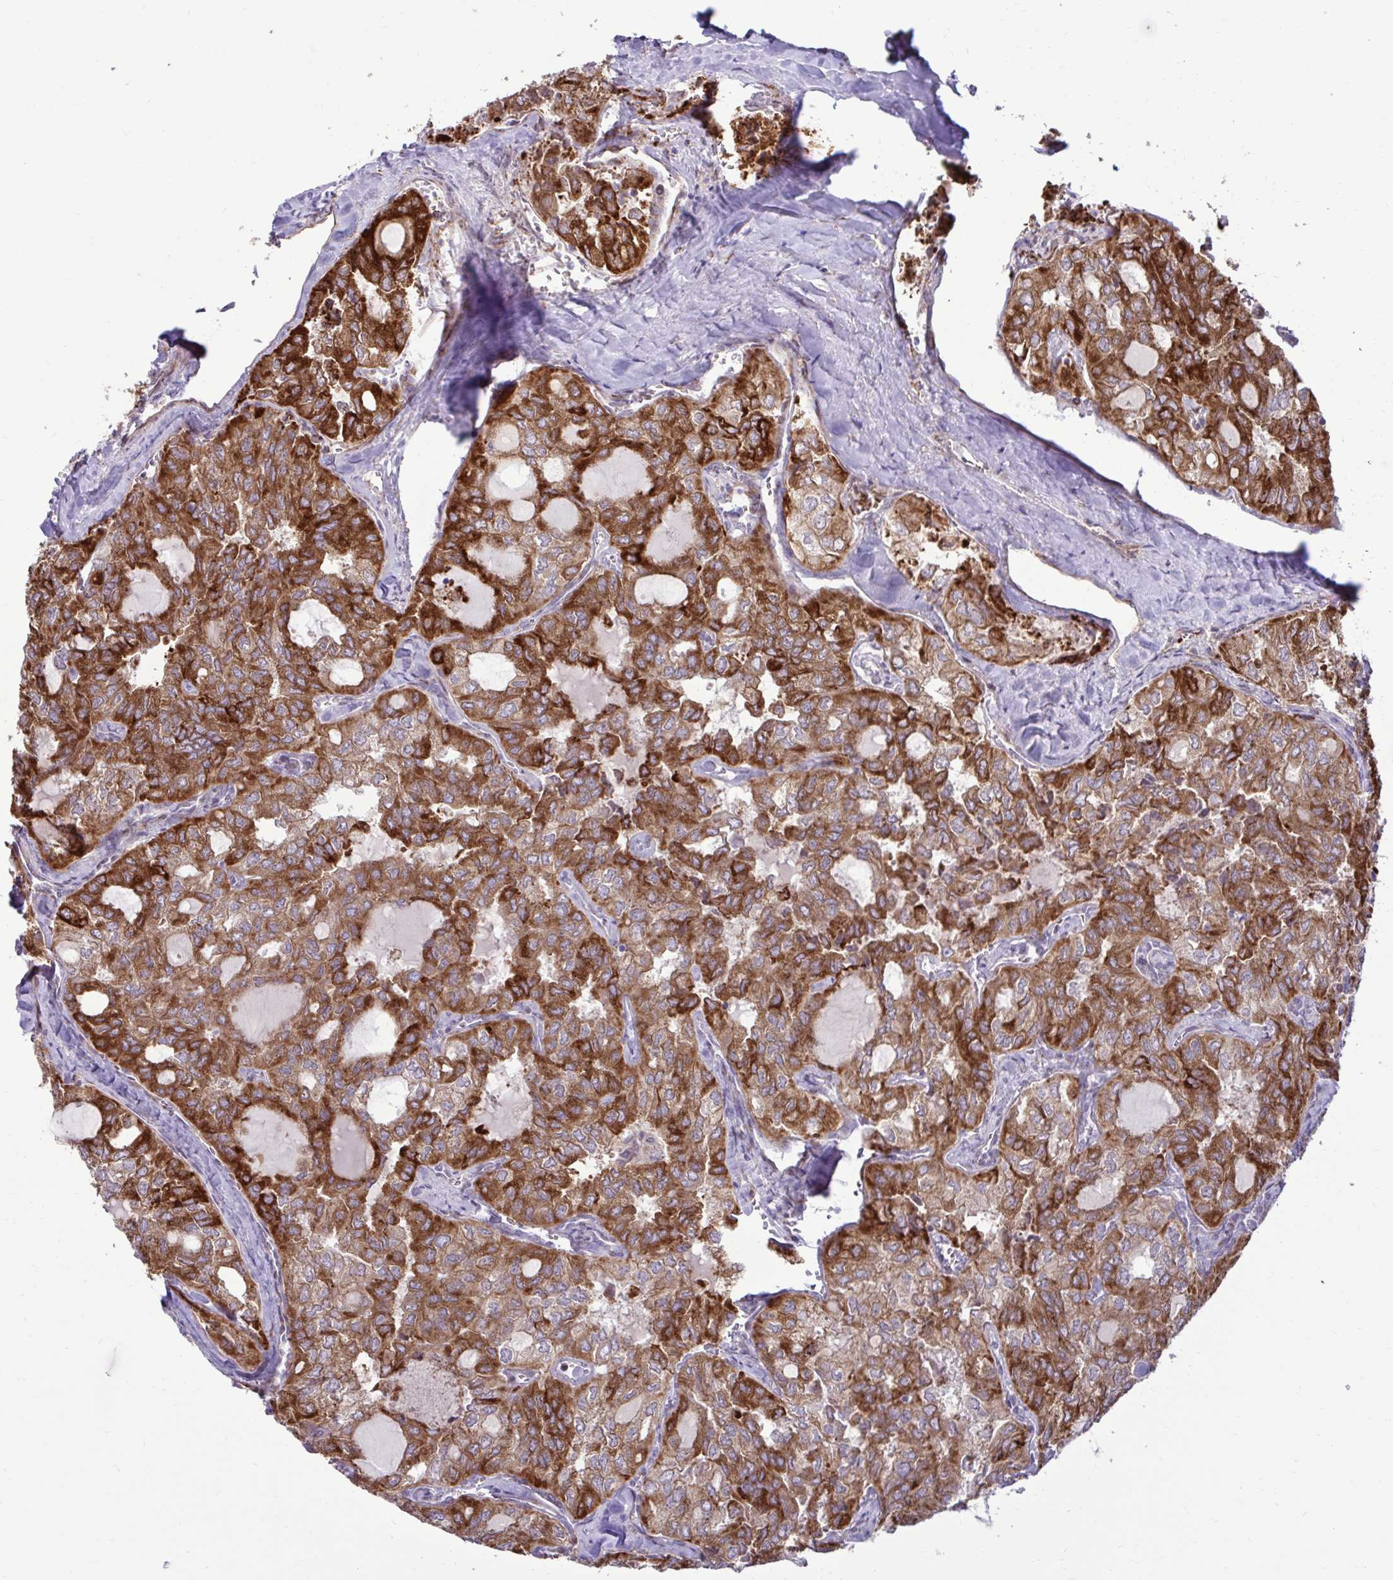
{"staining": {"intensity": "strong", "quantity": ">75%", "location": "cytoplasmic/membranous"}, "tissue": "thyroid cancer", "cell_type": "Tumor cells", "image_type": "cancer", "snomed": [{"axis": "morphology", "description": "Follicular adenoma carcinoma, NOS"}, {"axis": "topography", "description": "Thyroid gland"}], "caption": "Thyroid cancer (follicular adenoma carcinoma) tissue demonstrates strong cytoplasmic/membranous staining in approximately >75% of tumor cells, visualized by immunohistochemistry. (Stains: DAB (3,3'-diaminobenzidine) in brown, nuclei in blue, Microscopy: brightfield microscopy at high magnification).", "gene": "LIMS1", "patient": {"sex": "male", "age": 75}}